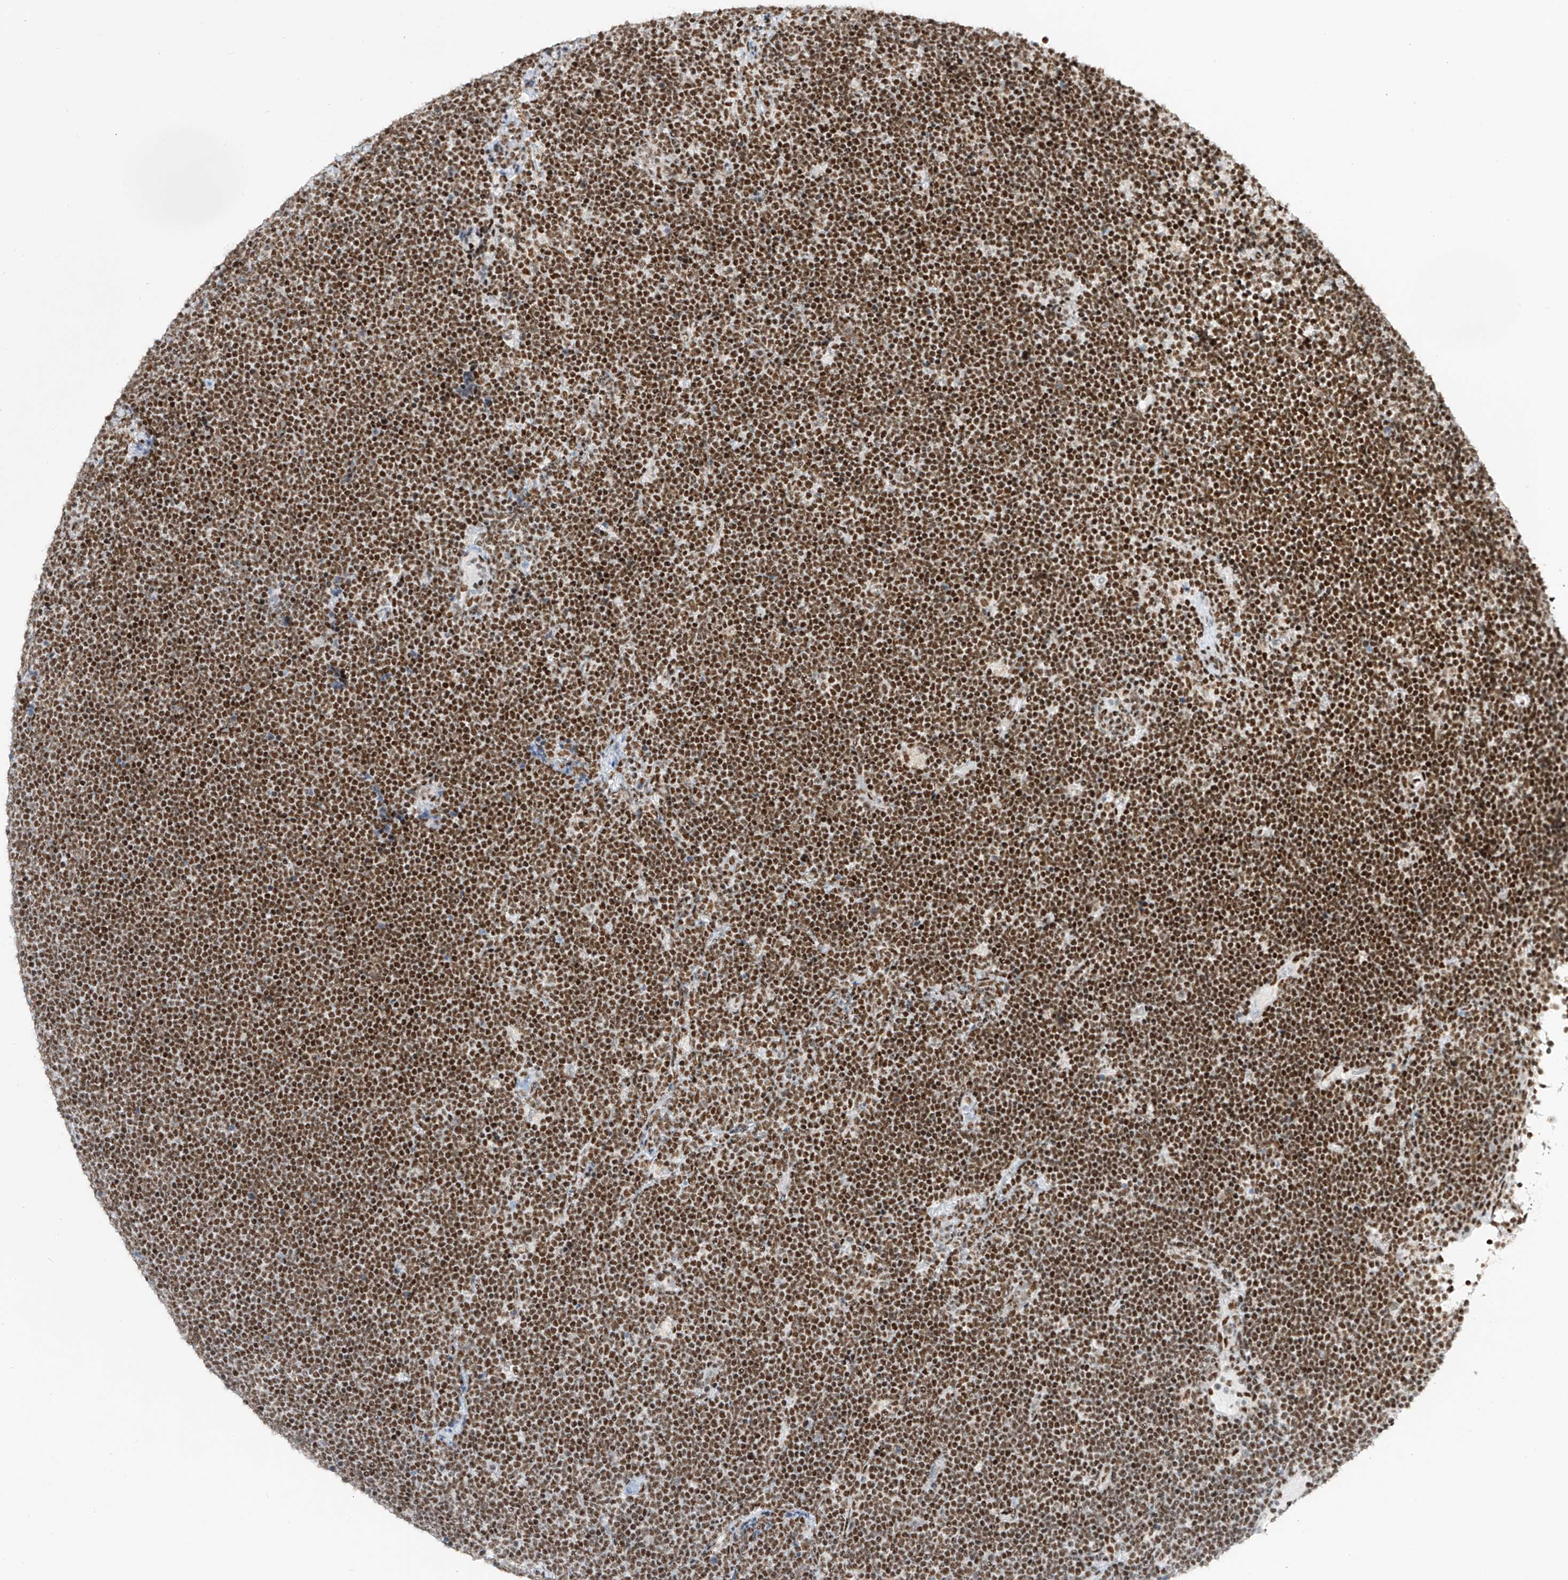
{"staining": {"intensity": "strong", "quantity": ">75%", "location": "nuclear"}, "tissue": "lymphoma", "cell_type": "Tumor cells", "image_type": "cancer", "snomed": [{"axis": "morphology", "description": "Malignant lymphoma, non-Hodgkin's type, High grade"}, {"axis": "topography", "description": "Lymph node"}], "caption": "Protein staining demonstrates strong nuclear staining in about >75% of tumor cells in malignant lymphoma, non-Hodgkin's type (high-grade).", "gene": "TAF4", "patient": {"sex": "male", "age": 13}}